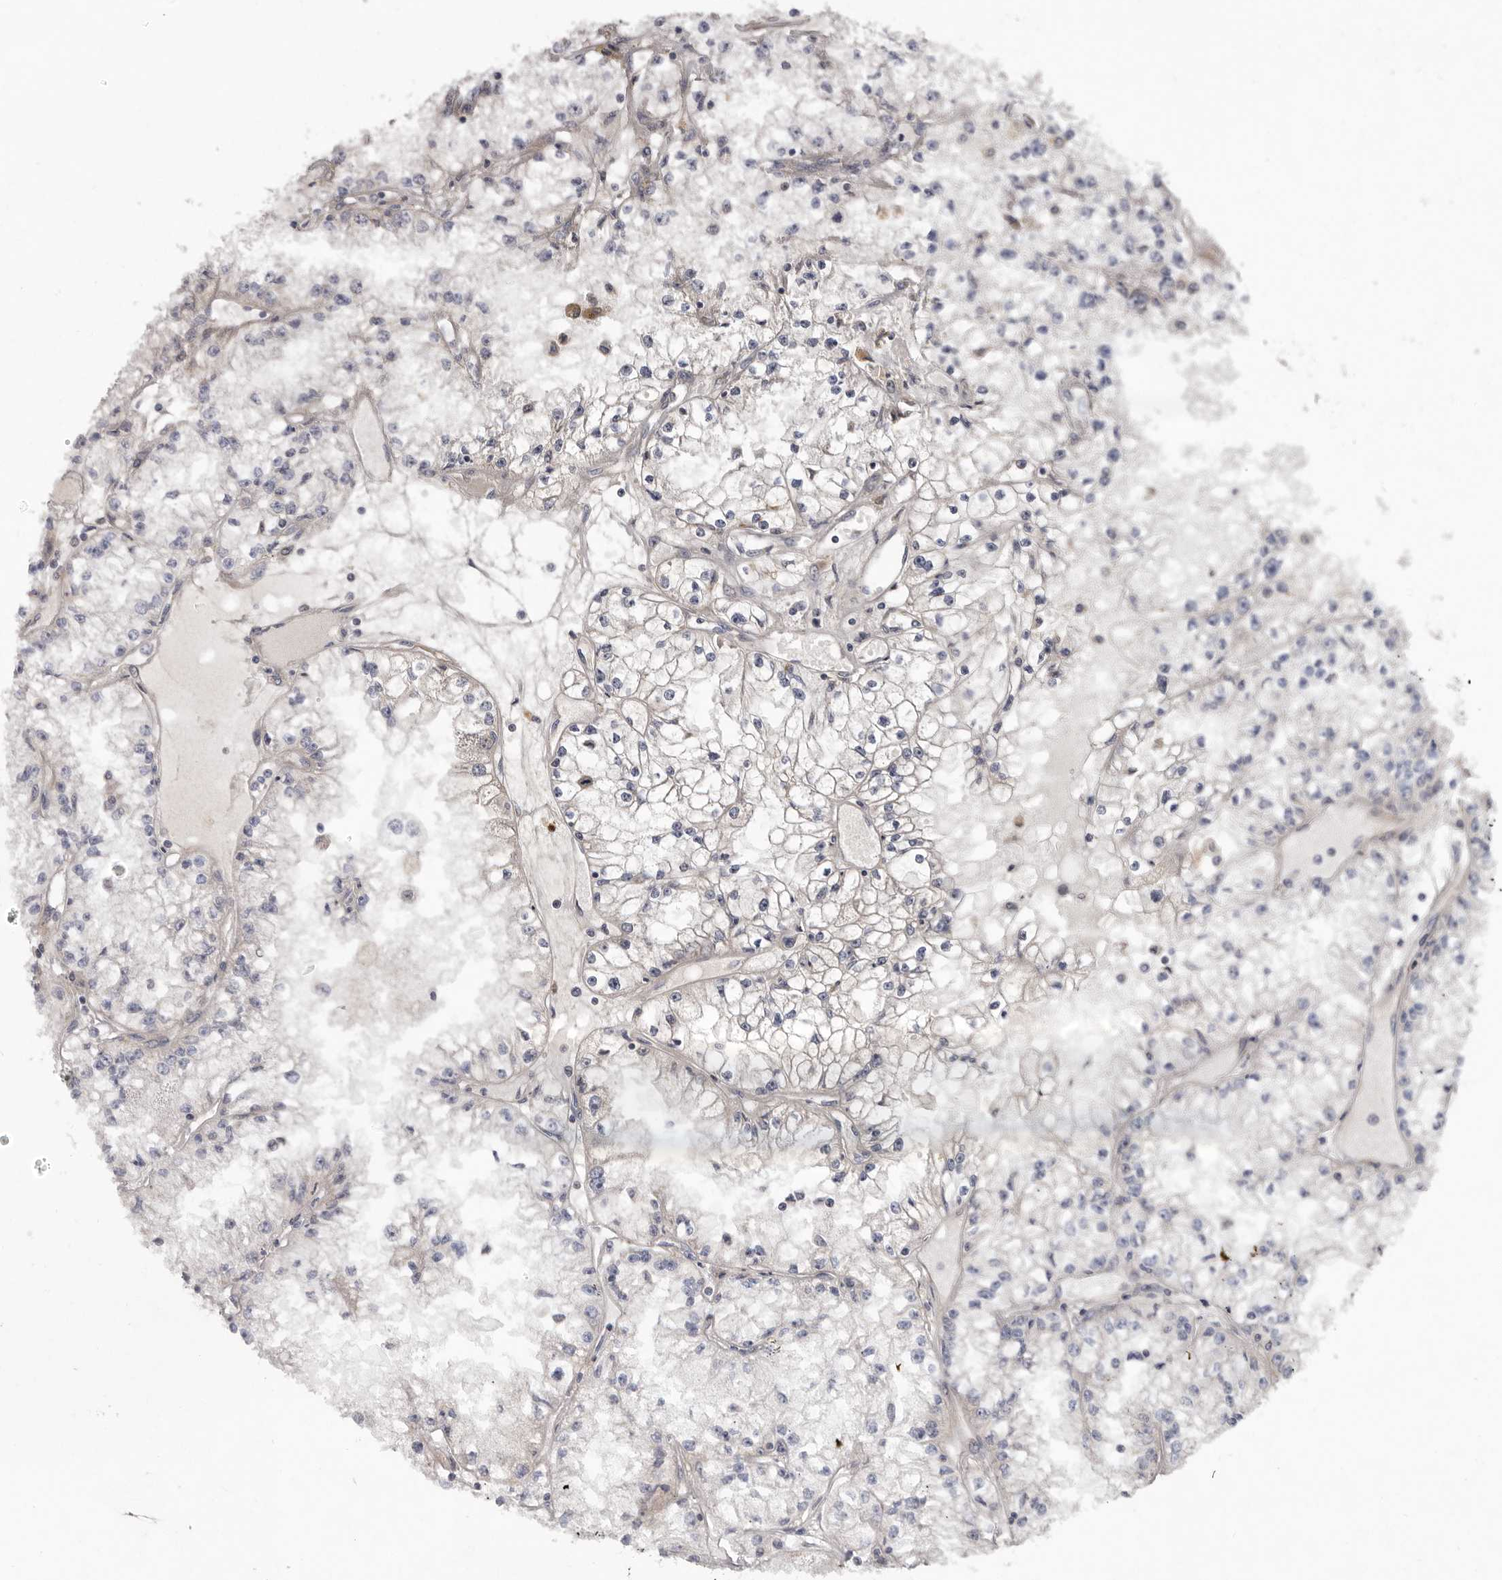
{"staining": {"intensity": "negative", "quantity": "none", "location": "none"}, "tissue": "renal cancer", "cell_type": "Tumor cells", "image_type": "cancer", "snomed": [{"axis": "morphology", "description": "Adenocarcinoma, NOS"}, {"axis": "topography", "description": "Kidney"}], "caption": "DAB immunohistochemical staining of human renal cancer (adenocarcinoma) shows no significant expression in tumor cells.", "gene": "ASIC5", "patient": {"sex": "male", "age": 56}}